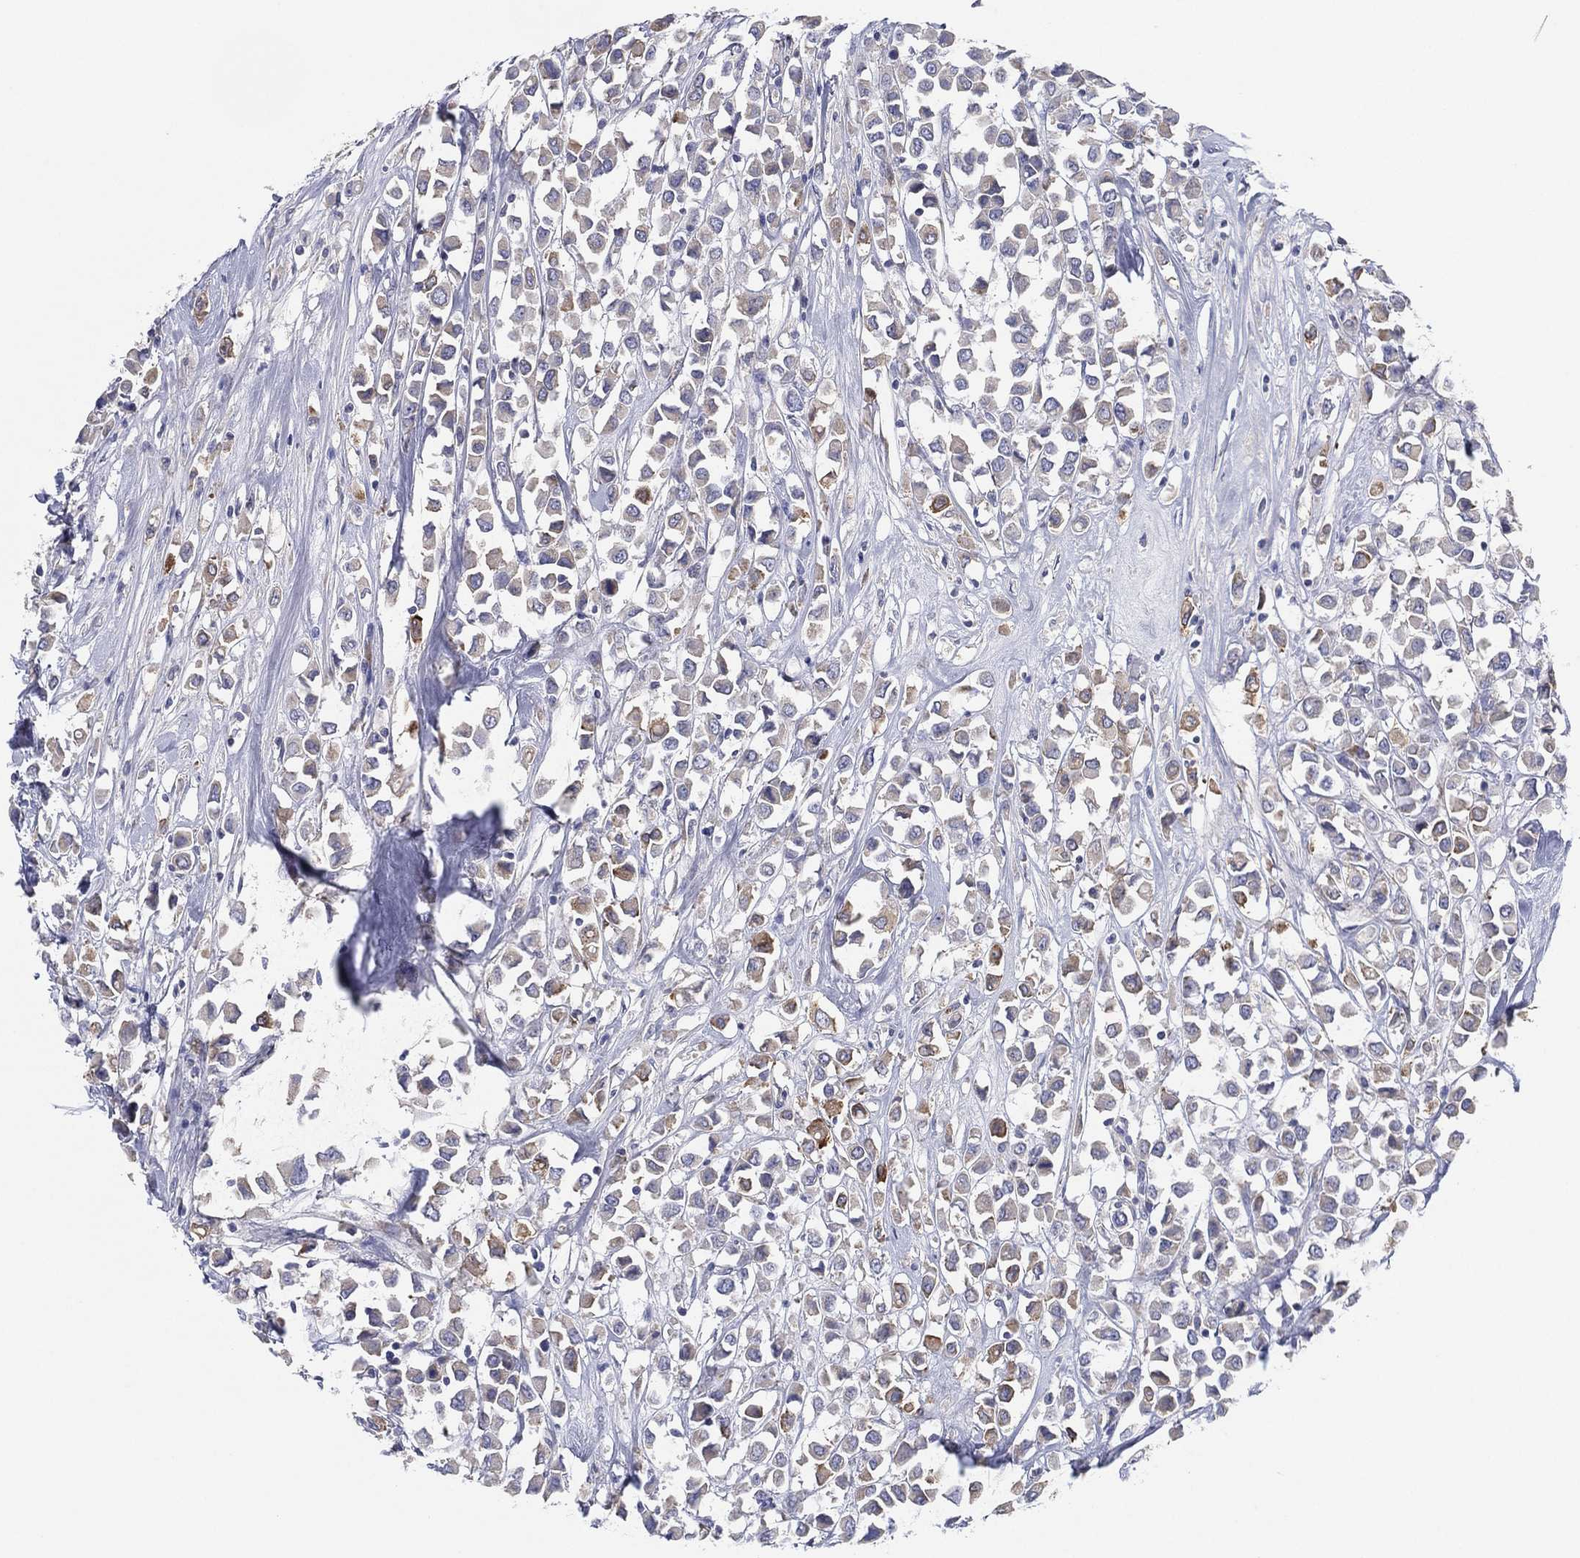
{"staining": {"intensity": "weak", "quantity": "<25%", "location": "cytoplasmic/membranous"}, "tissue": "breast cancer", "cell_type": "Tumor cells", "image_type": "cancer", "snomed": [{"axis": "morphology", "description": "Duct carcinoma"}, {"axis": "topography", "description": "Breast"}], "caption": "Immunohistochemistry micrograph of neoplastic tissue: breast cancer (intraductal carcinoma) stained with DAB shows no significant protein staining in tumor cells. (DAB IHC with hematoxylin counter stain).", "gene": "TMEM40", "patient": {"sex": "female", "age": 61}}